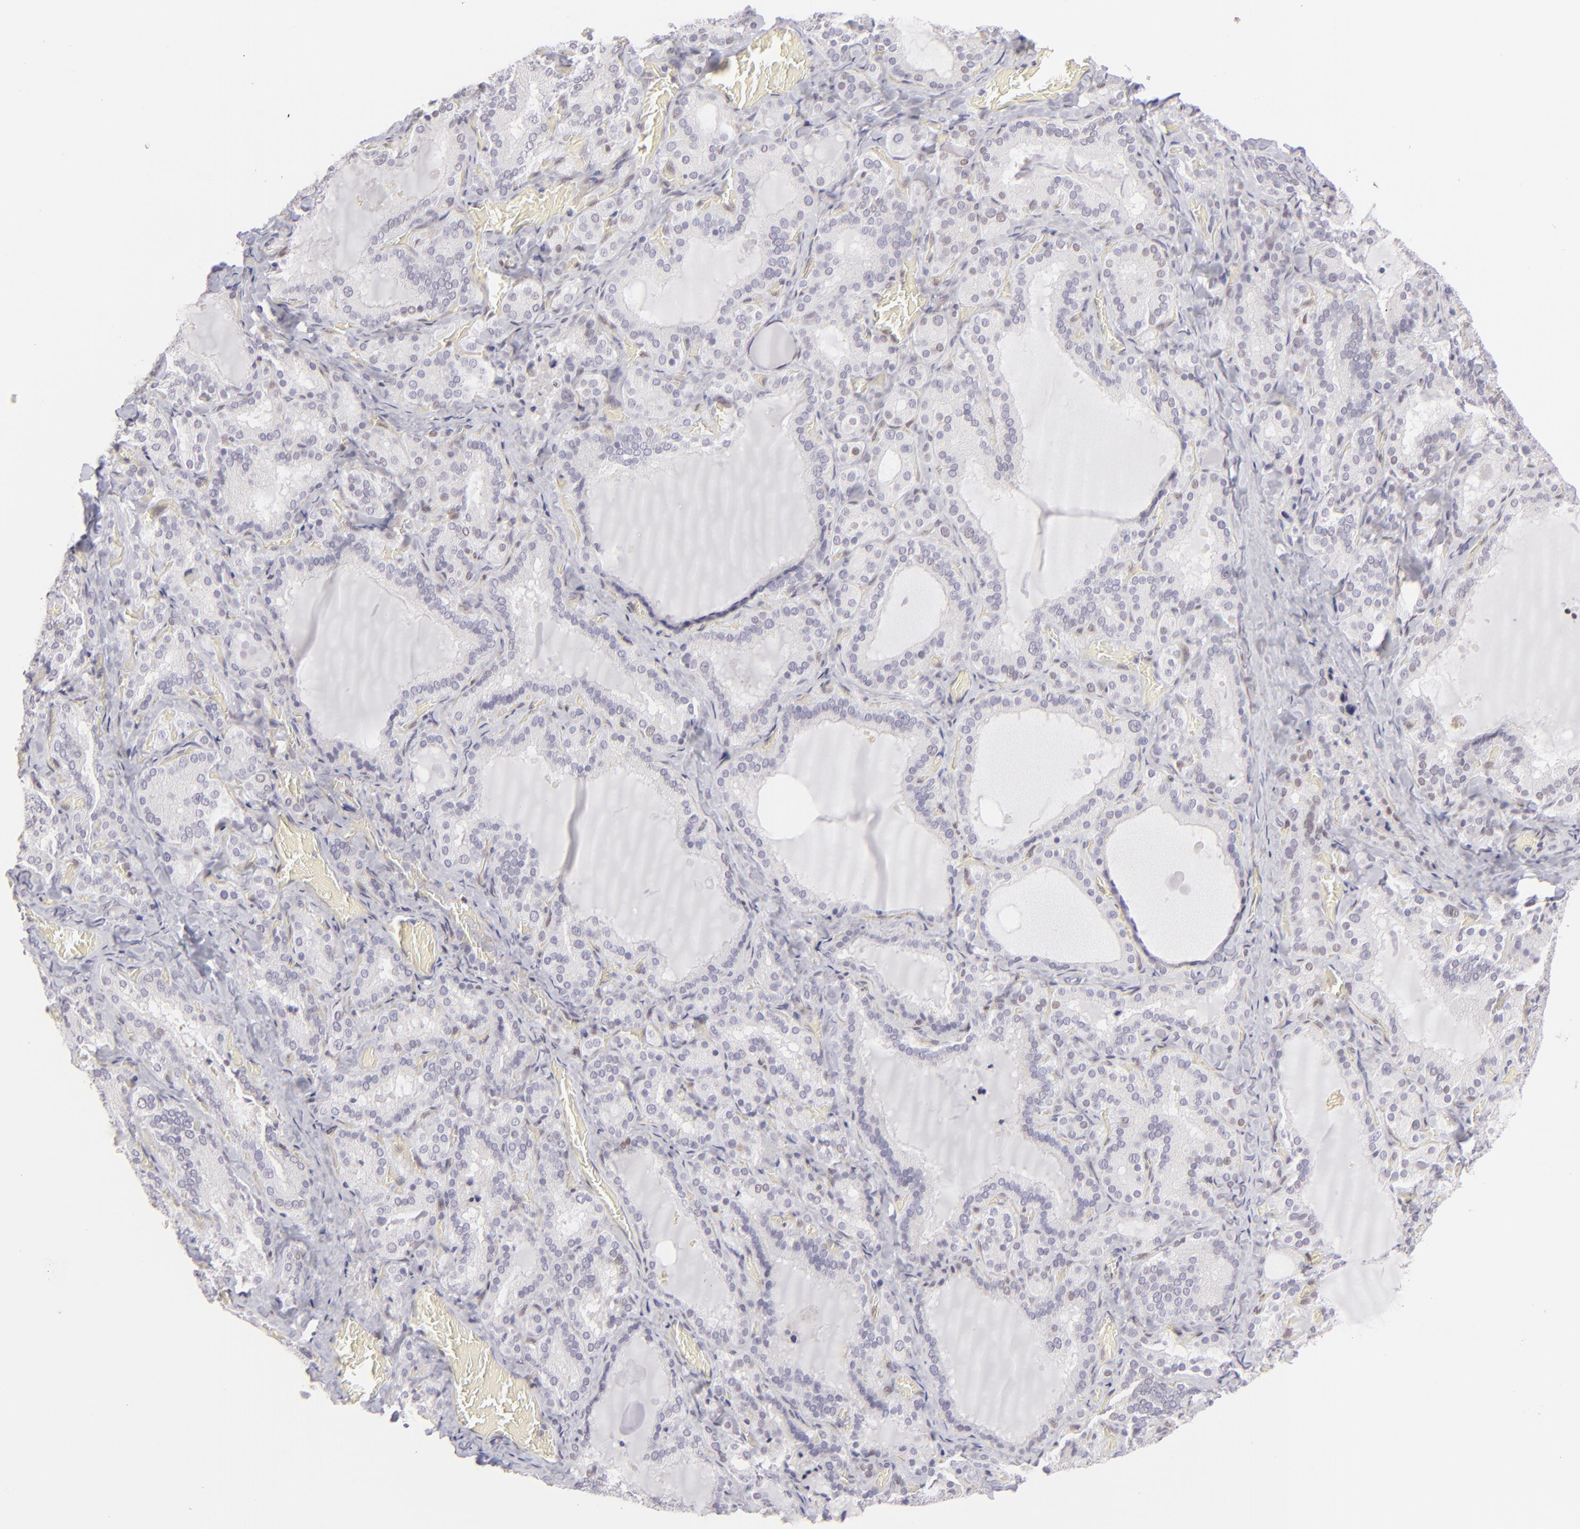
{"staining": {"intensity": "weak", "quantity": "<25%", "location": "nuclear"}, "tissue": "thyroid gland", "cell_type": "Glandular cells", "image_type": "normal", "snomed": [{"axis": "morphology", "description": "Normal tissue, NOS"}, {"axis": "topography", "description": "Thyroid gland"}], "caption": "Micrograph shows no significant protein staining in glandular cells of unremarkable thyroid gland. (Brightfield microscopy of DAB immunohistochemistry at high magnification).", "gene": "POU2F1", "patient": {"sex": "female", "age": 33}}